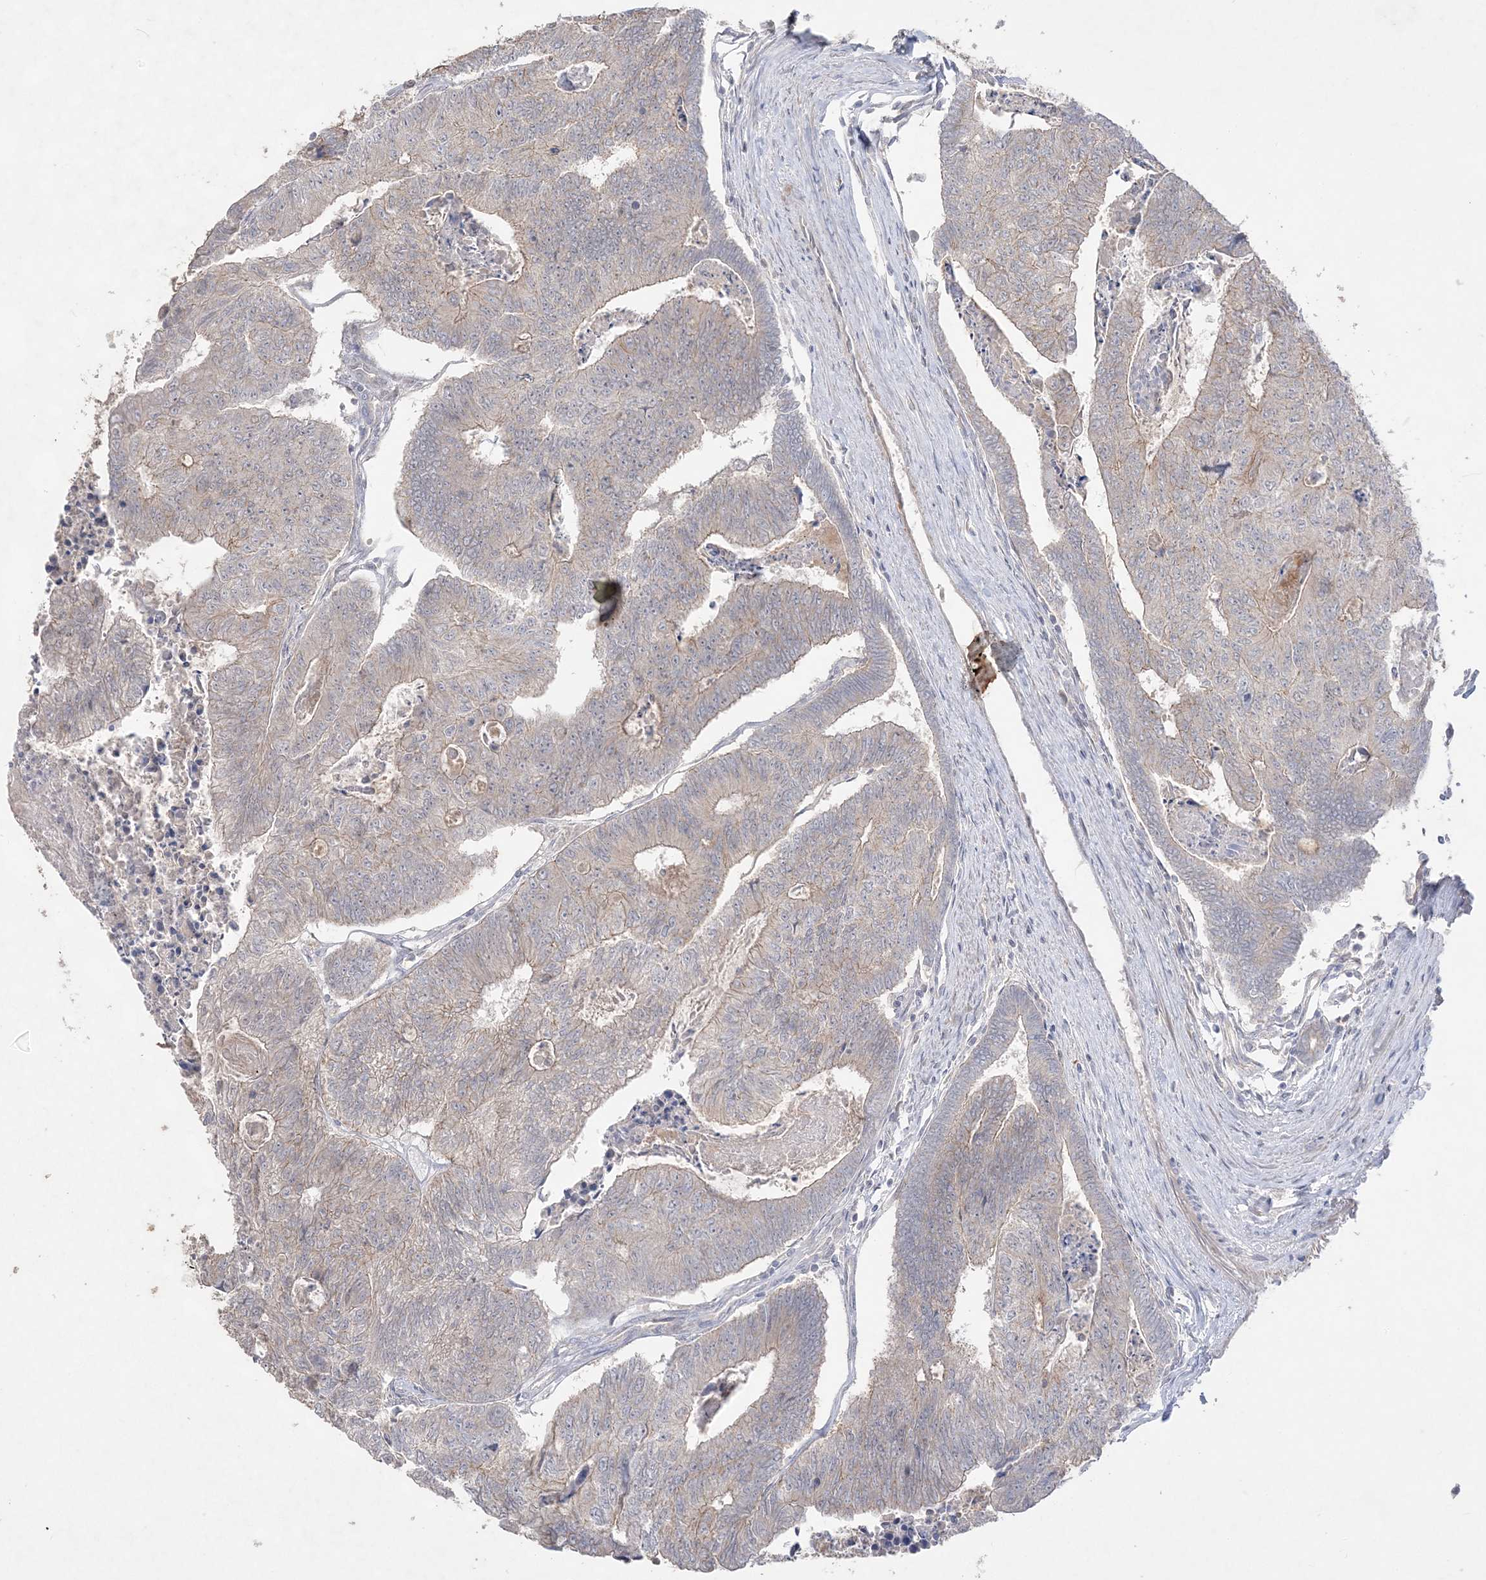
{"staining": {"intensity": "weak", "quantity": "25%-75%", "location": "cytoplasmic/membranous"}, "tissue": "colorectal cancer", "cell_type": "Tumor cells", "image_type": "cancer", "snomed": [{"axis": "morphology", "description": "Adenocarcinoma, NOS"}, {"axis": "topography", "description": "Colon"}], "caption": "A low amount of weak cytoplasmic/membranous positivity is appreciated in approximately 25%-75% of tumor cells in colorectal cancer (adenocarcinoma) tissue.", "gene": "SH3BP4", "patient": {"sex": "female", "age": 67}}